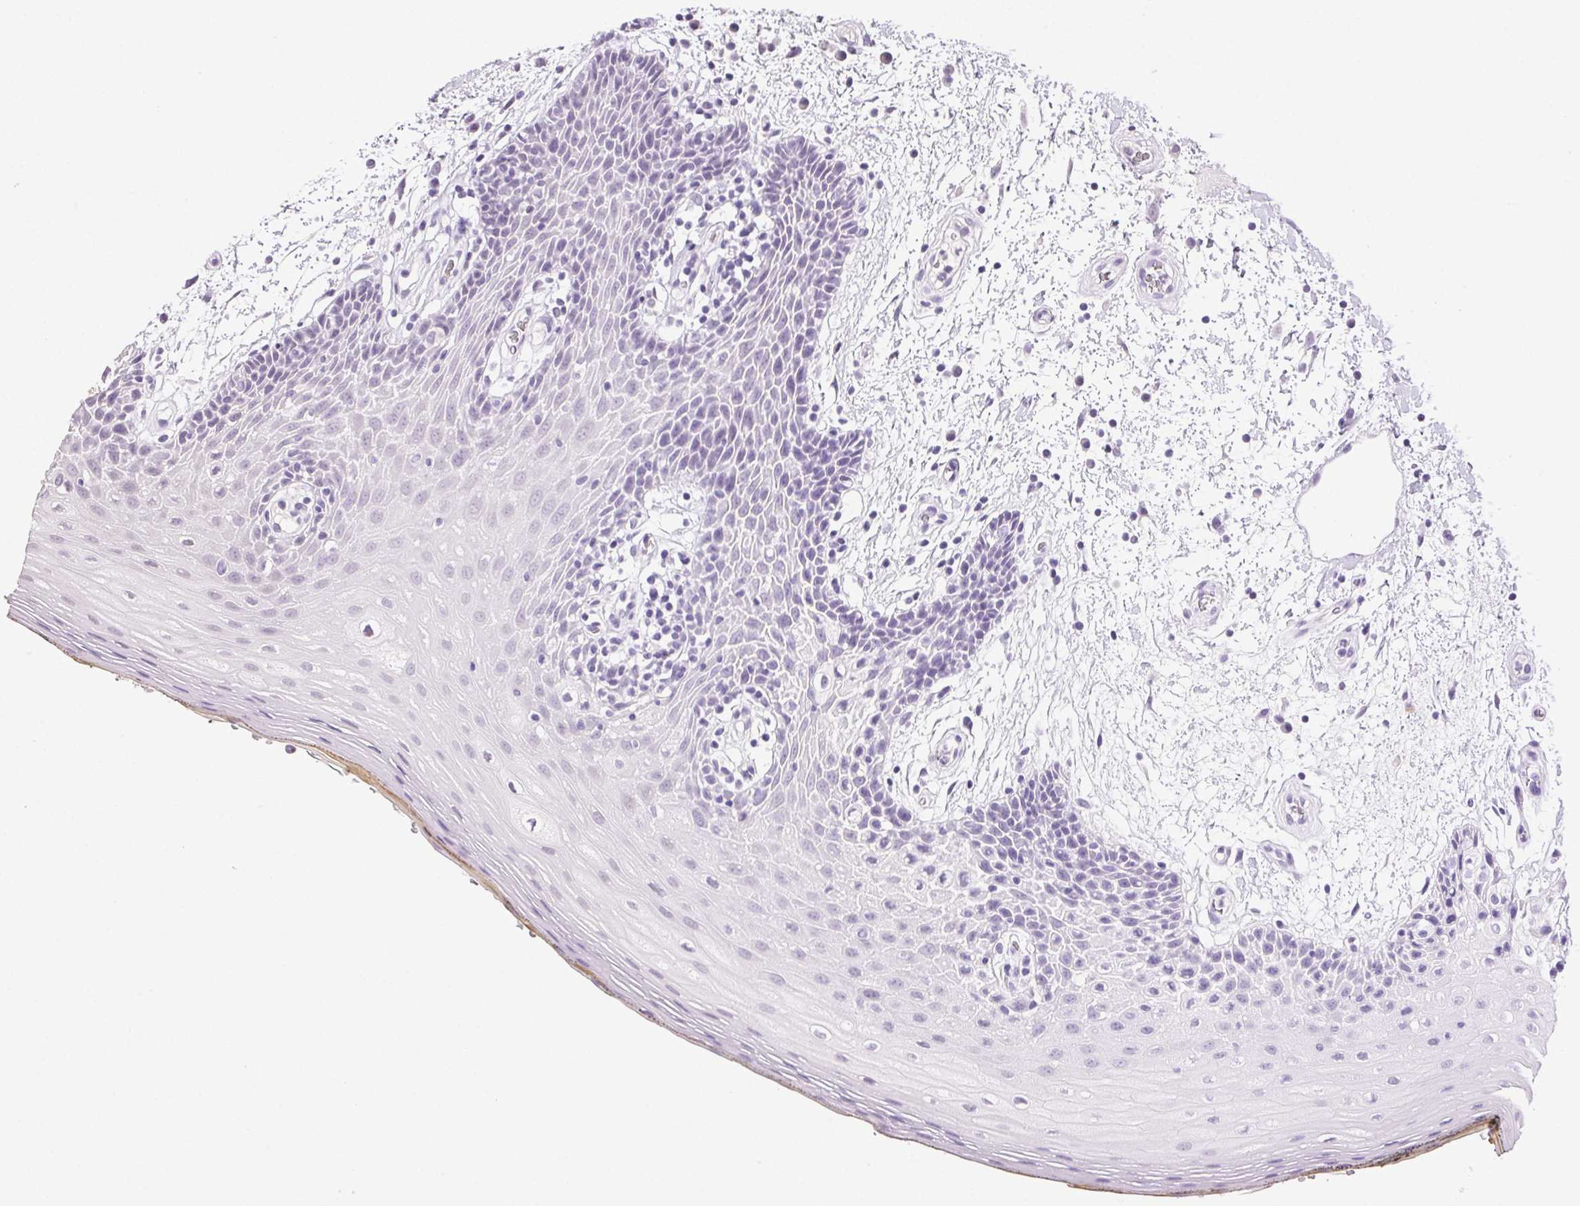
{"staining": {"intensity": "negative", "quantity": "none", "location": "none"}, "tissue": "oral mucosa", "cell_type": "Squamous epithelial cells", "image_type": "normal", "snomed": [{"axis": "morphology", "description": "Normal tissue, NOS"}, {"axis": "morphology", "description": "Squamous cell carcinoma, NOS"}, {"axis": "topography", "description": "Oral tissue"}, {"axis": "topography", "description": "Head-Neck"}], "caption": "High magnification brightfield microscopy of normal oral mucosa stained with DAB (3,3'-diaminobenzidine) (brown) and counterstained with hematoxylin (blue): squamous epithelial cells show no significant expression.", "gene": "CLDN10", "patient": {"sex": "male", "age": 52}}